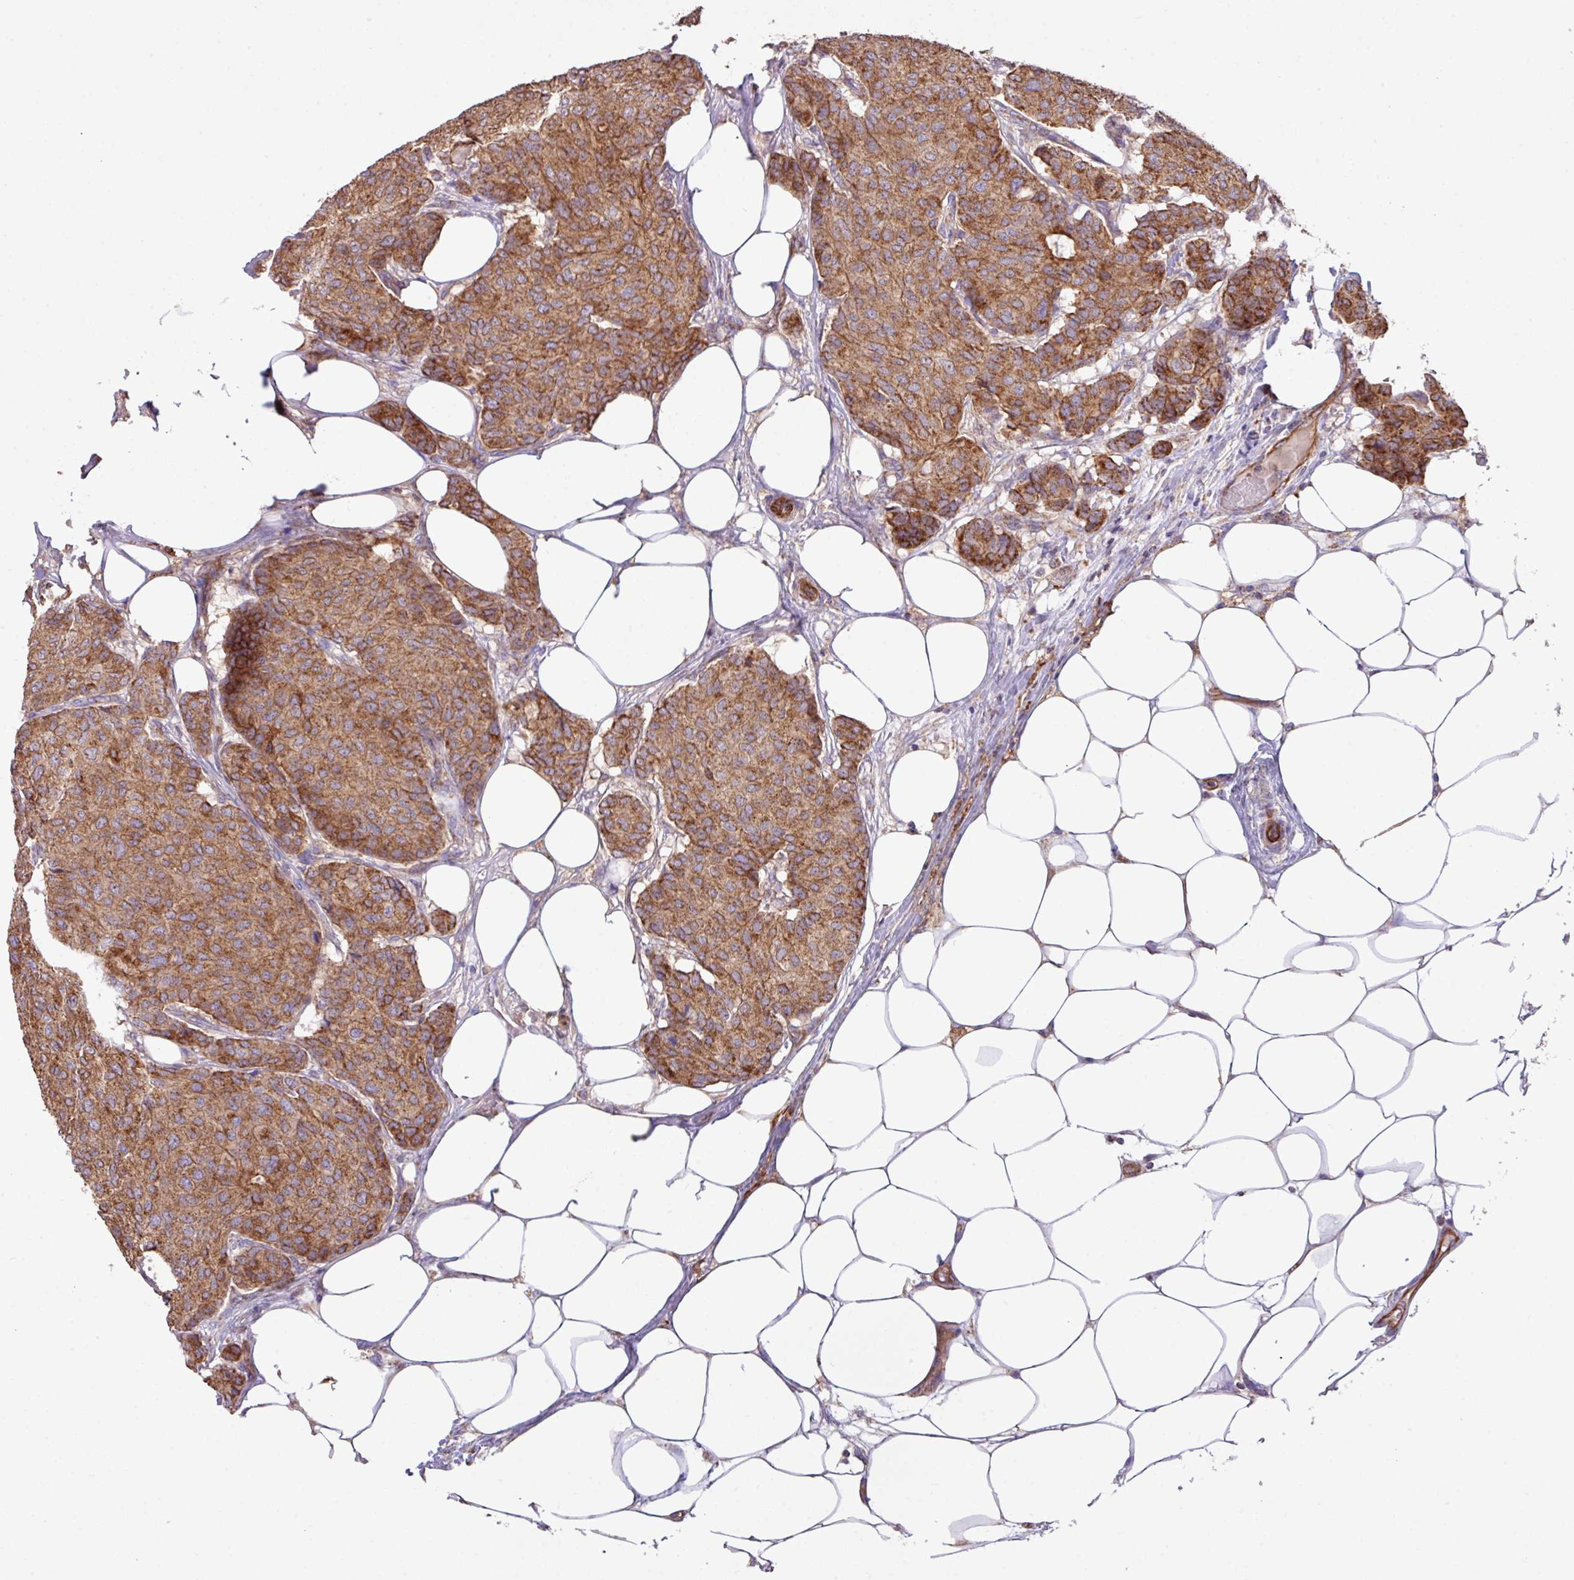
{"staining": {"intensity": "moderate", "quantity": ">75%", "location": "cytoplasmic/membranous"}, "tissue": "breast cancer", "cell_type": "Tumor cells", "image_type": "cancer", "snomed": [{"axis": "morphology", "description": "Duct carcinoma"}, {"axis": "topography", "description": "Breast"}], "caption": "This image exhibits breast infiltrating ductal carcinoma stained with immunohistochemistry (IHC) to label a protein in brown. The cytoplasmic/membranous of tumor cells show moderate positivity for the protein. Nuclei are counter-stained blue.", "gene": "LRRC53", "patient": {"sex": "female", "age": 75}}